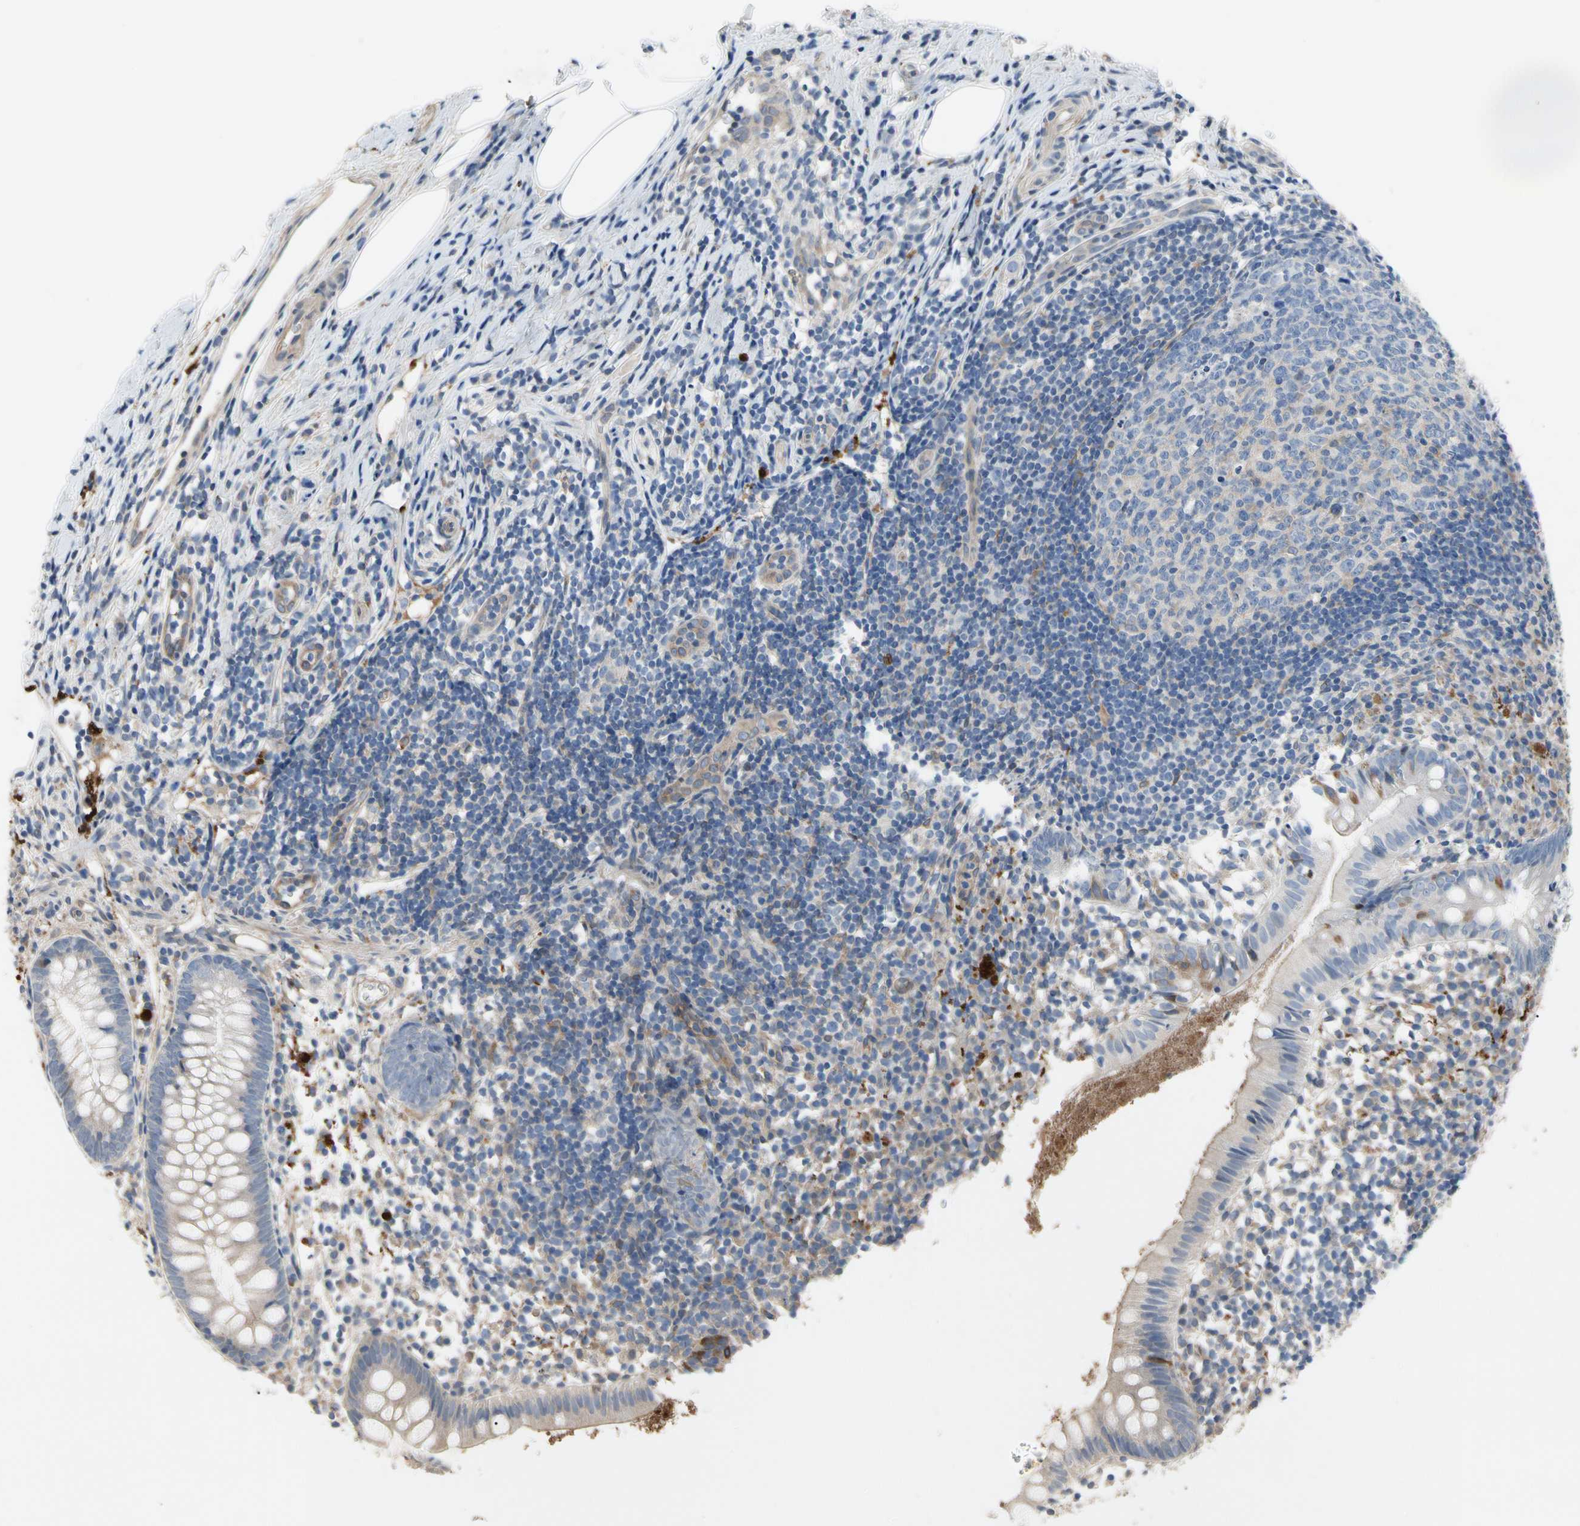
{"staining": {"intensity": "negative", "quantity": "none", "location": "none"}, "tissue": "appendix", "cell_type": "Glandular cells", "image_type": "normal", "snomed": [{"axis": "morphology", "description": "Normal tissue, NOS"}, {"axis": "topography", "description": "Appendix"}], "caption": "High power microscopy image of an immunohistochemistry (IHC) histopathology image of benign appendix, revealing no significant staining in glandular cells. (DAB immunohistochemistry (IHC) with hematoxylin counter stain).", "gene": "CRTAC1", "patient": {"sex": "female", "age": 20}}